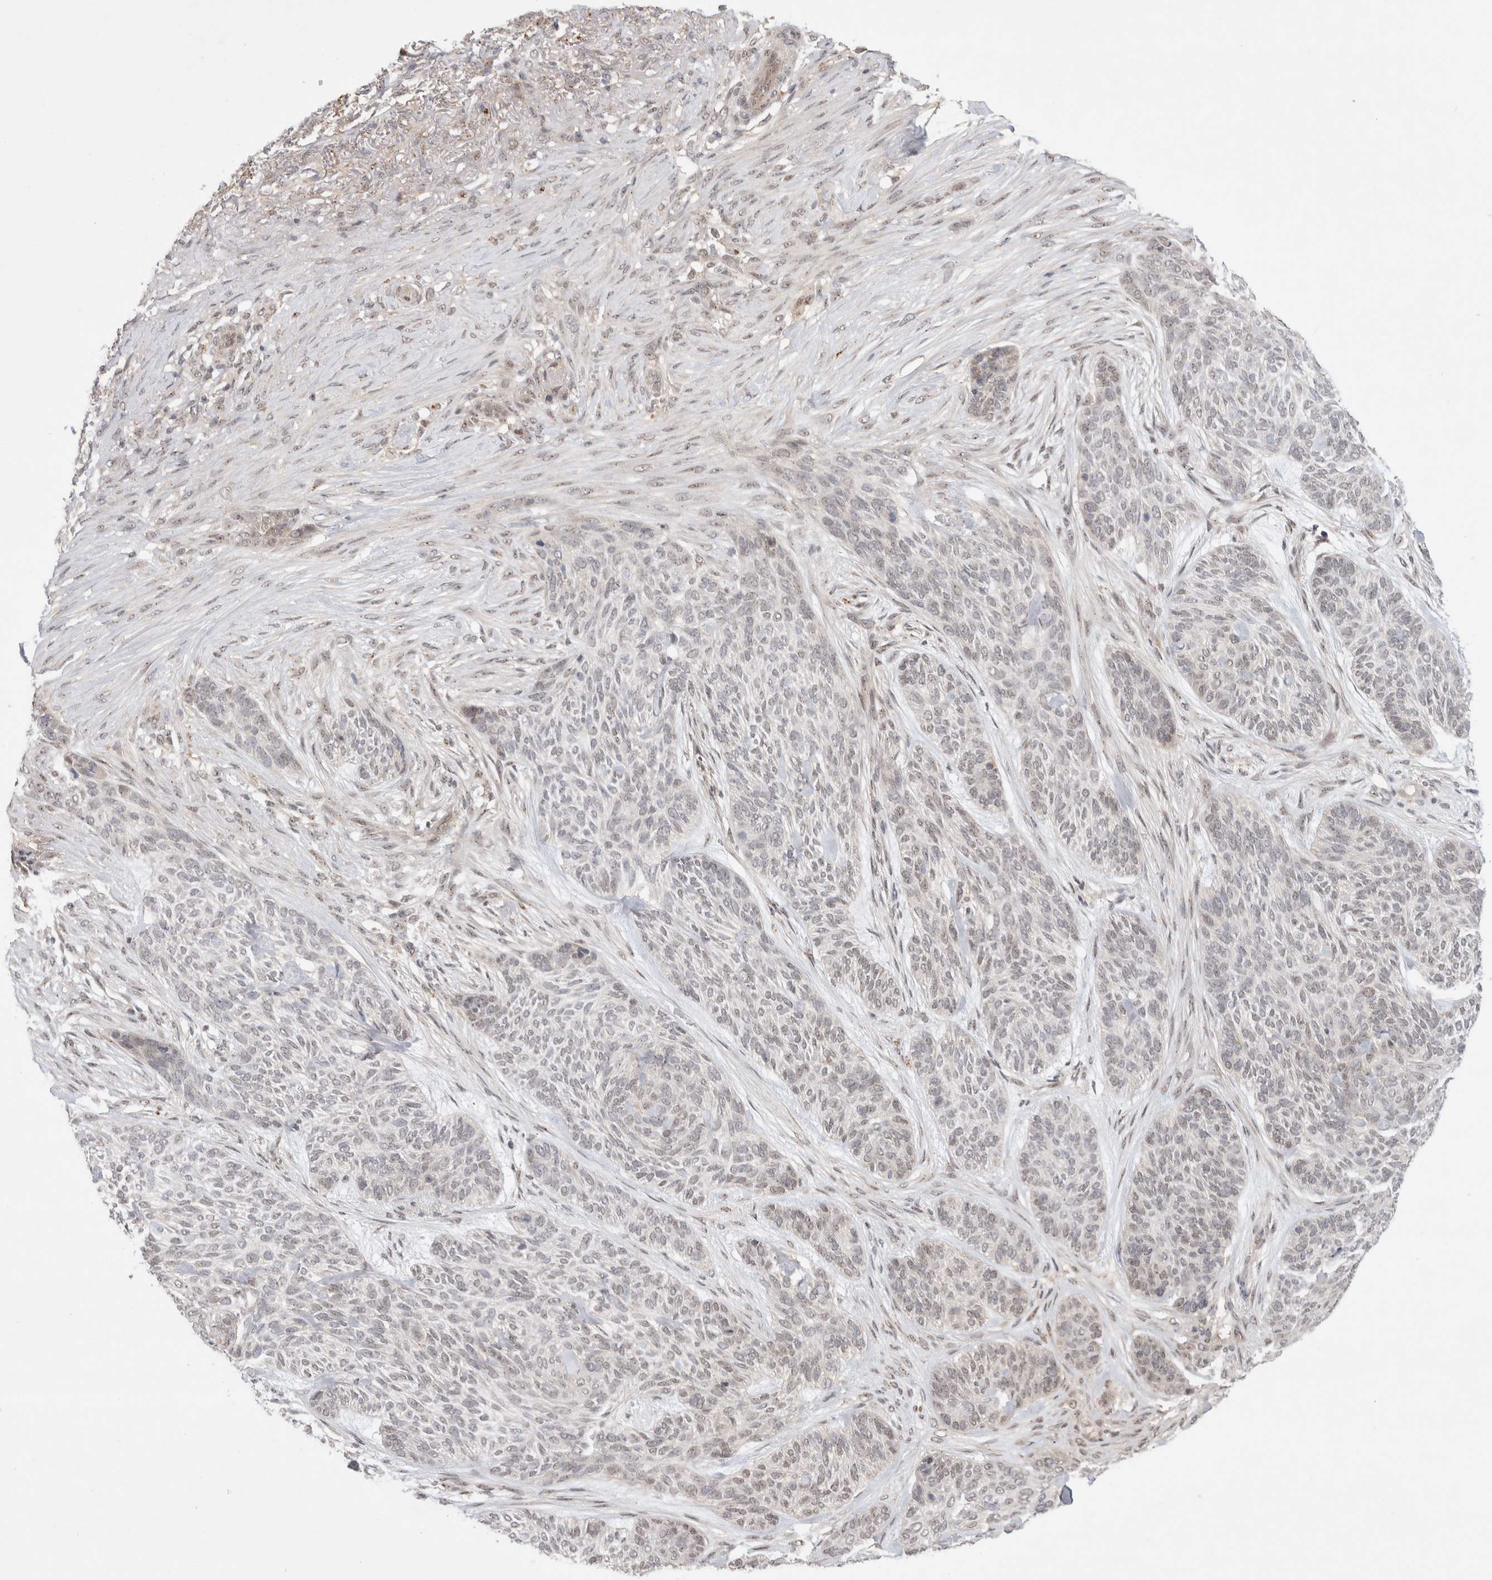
{"staining": {"intensity": "negative", "quantity": "none", "location": "none"}, "tissue": "skin cancer", "cell_type": "Tumor cells", "image_type": "cancer", "snomed": [{"axis": "morphology", "description": "Basal cell carcinoma"}, {"axis": "topography", "description": "Skin"}], "caption": "Tumor cells are negative for brown protein staining in skin cancer (basal cell carcinoma). (Immunohistochemistry (ihc), brightfield microscopy, high magnification).", "gene": "SLC29A1", "patient": {"sex": "male", "age": 55}}